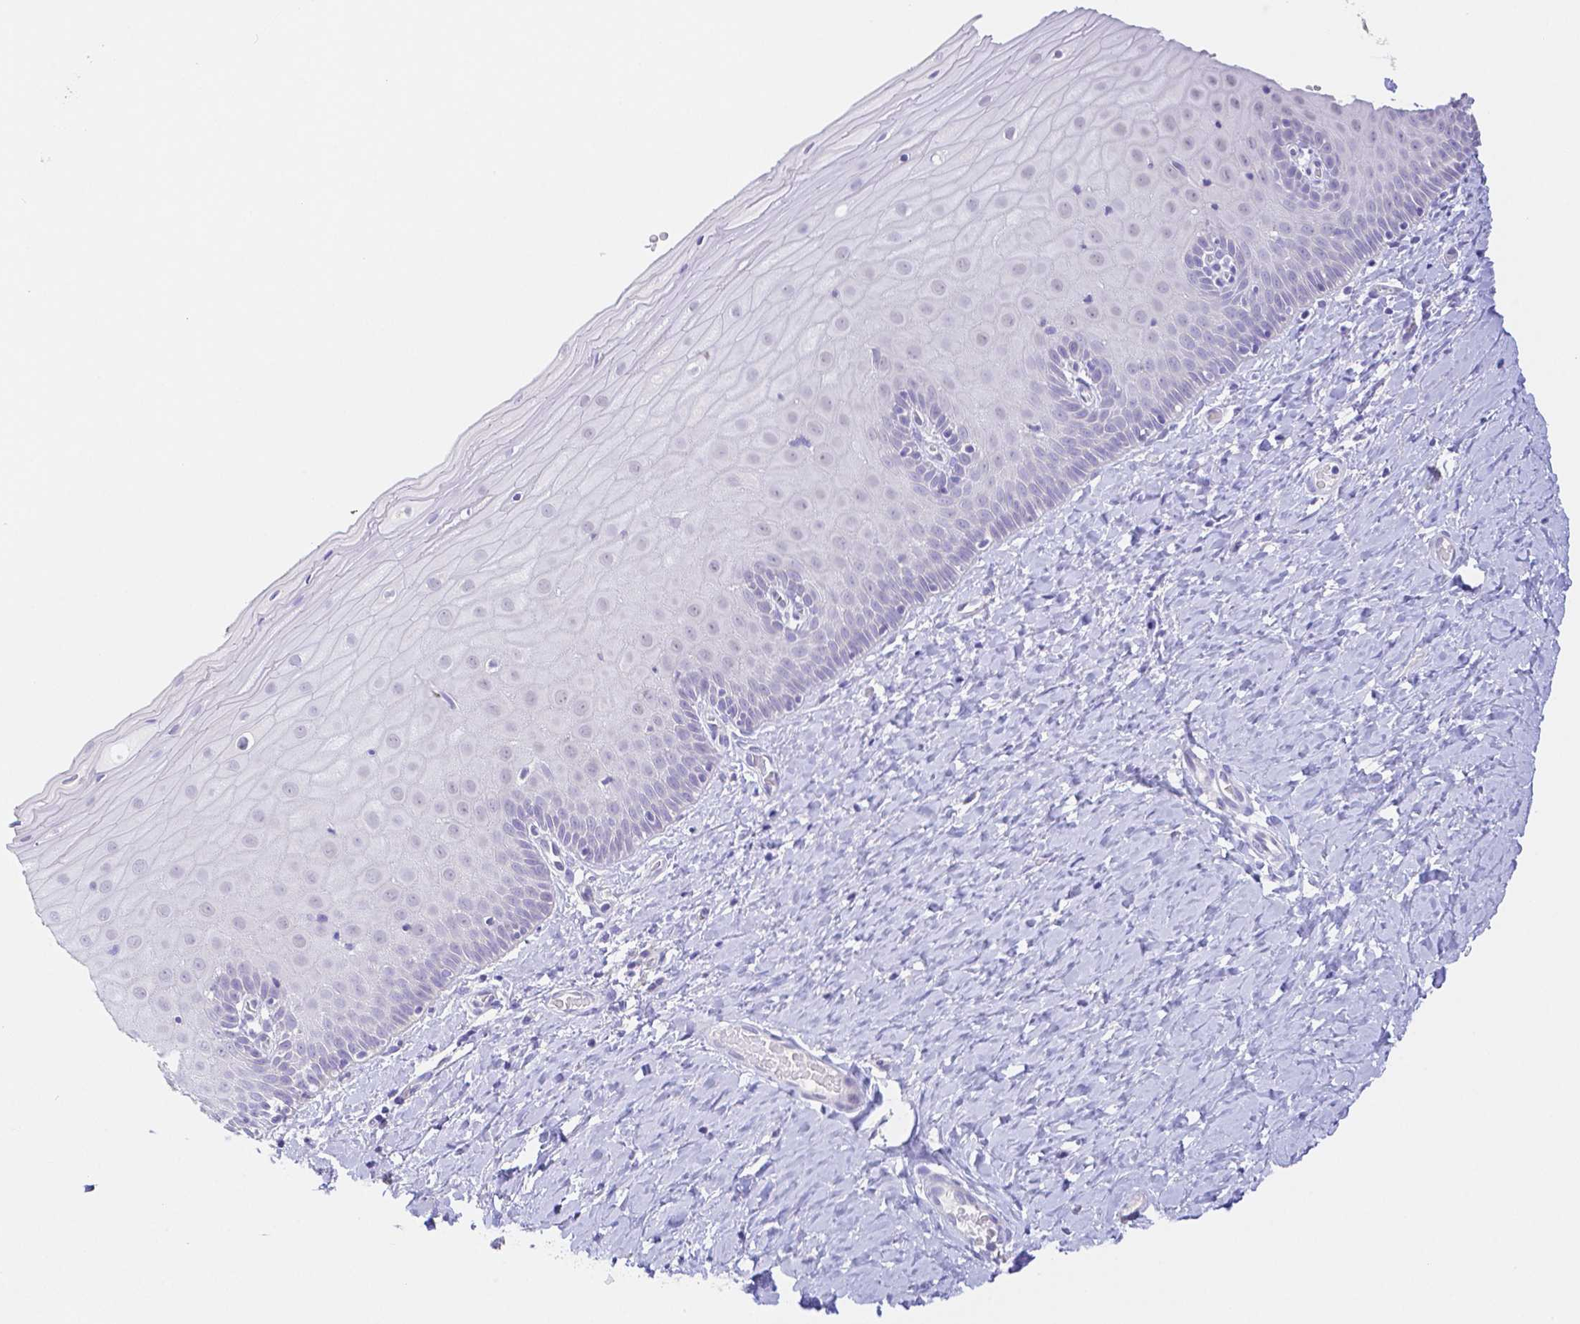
{"staining": {"intensity": "negative", "quantity": "none", "location": "none"}, "tissue": "cervix", "cell_type": "Glandular cells", "image_type": "normal", "snomed": [{"axis": "morphology", "description": "Normal tissue, NOS"}, {"axis": "topography", "description": "Cervix"}], "caption": "DAB (3,3'-diaminobenzidine) immunohistochemical staining of normal human cervix demonstrates no significant staining in glandular cells.", "gene": "ZG16B", "patient": {"sex": "female", "age": 37}}